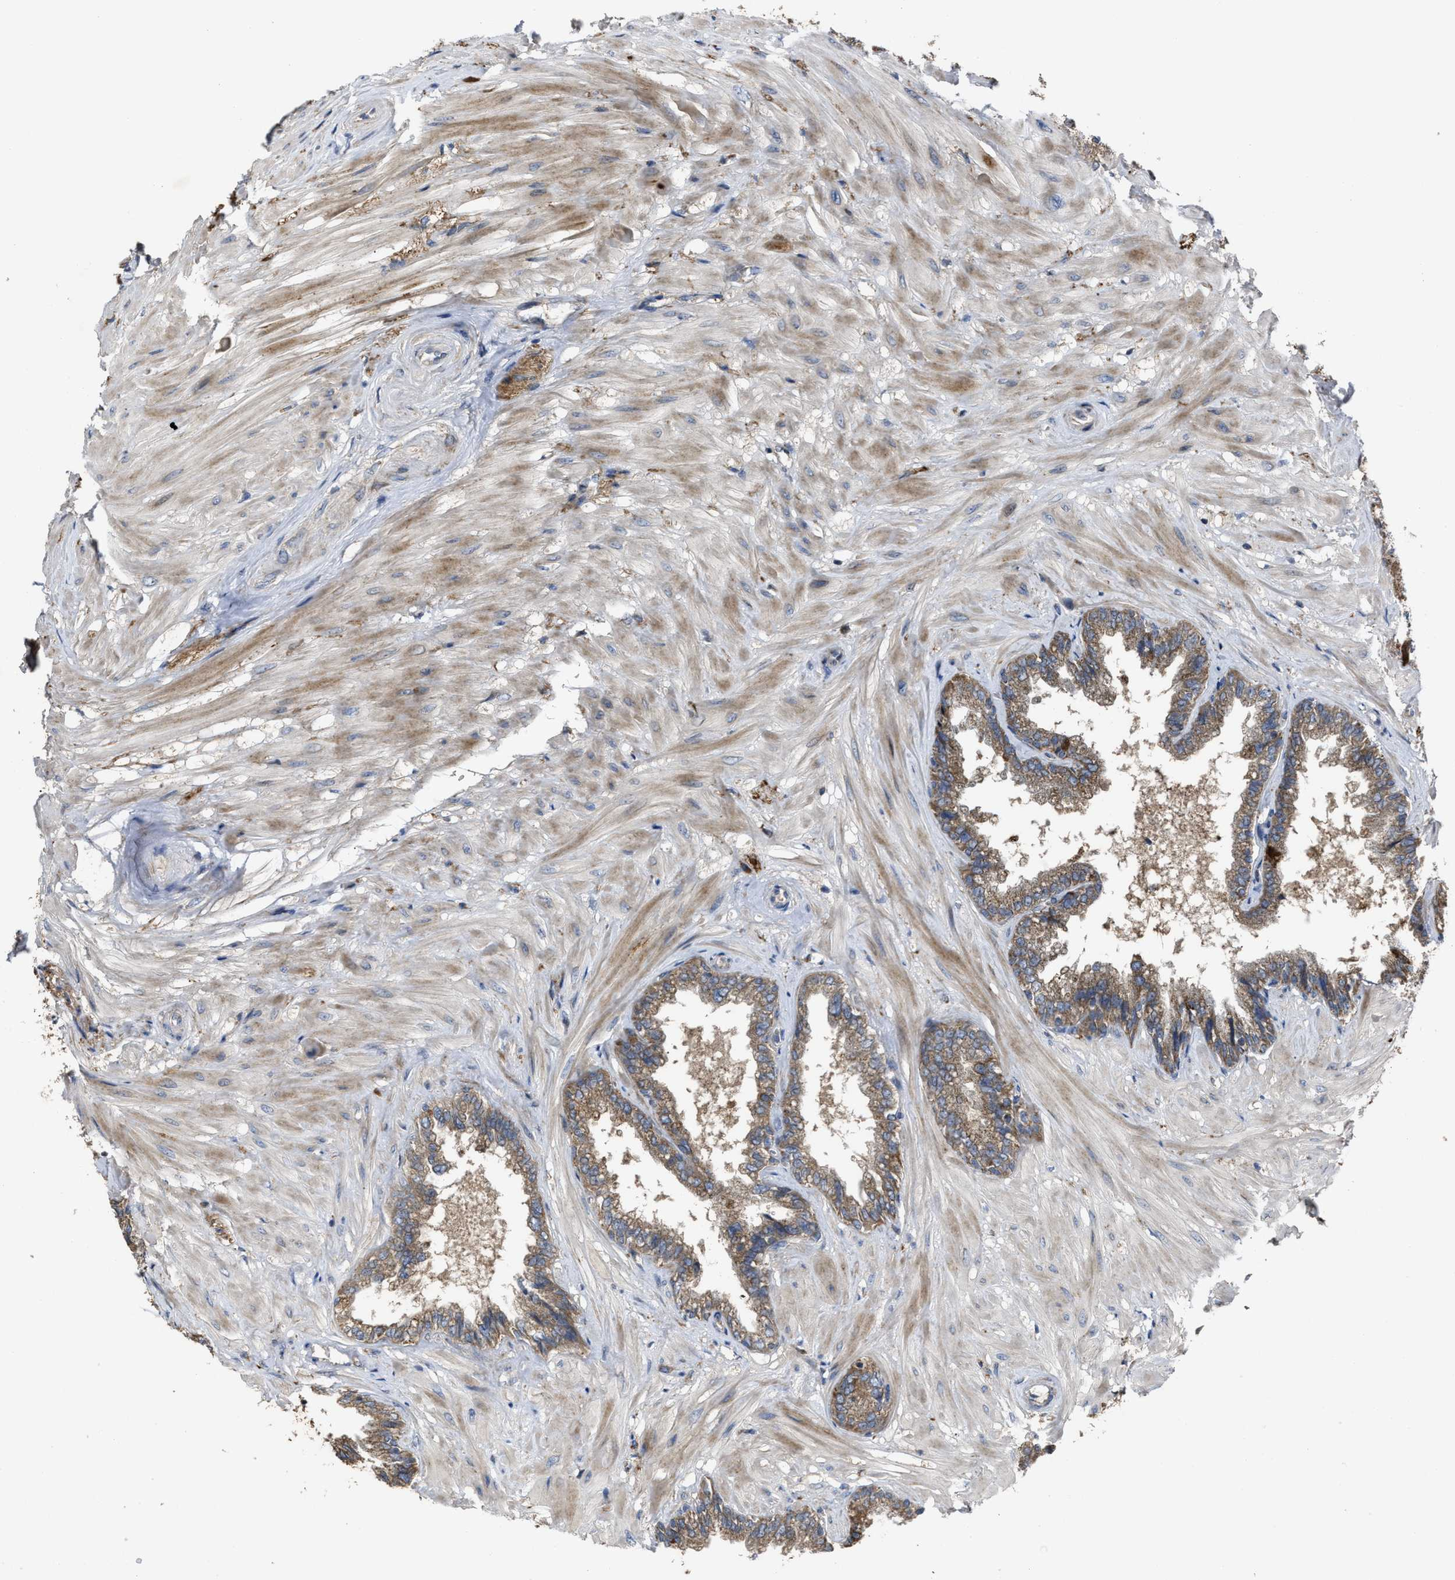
{"staining": {"intensity": "moderate", "quantity": ">75%", "location": "cytoplasmic/membranous"}, "tissue": "seminal vesicle", "cell_type": "Glandular cells", "image_type": "normal", "snomed": [{"axis": "morphology", "description": "Normal tissue, NOS"}, {"axis": "topography", "description": "Seminal veicle"}], "caption": "Immunohistochemical staining of unremarkable human seminal vesicle exhibits >75% levels of moderate cytoplasmic/membranous protein staining in about >75% of glandular cells. Using DAB (3,3'-diaminobenzidine) (brown) and hematoxylin (blue) stains, captured at high magnification using brightfield microscopy.", "gene": "PASK", "patient": {"sex": "male", "age": 46}}